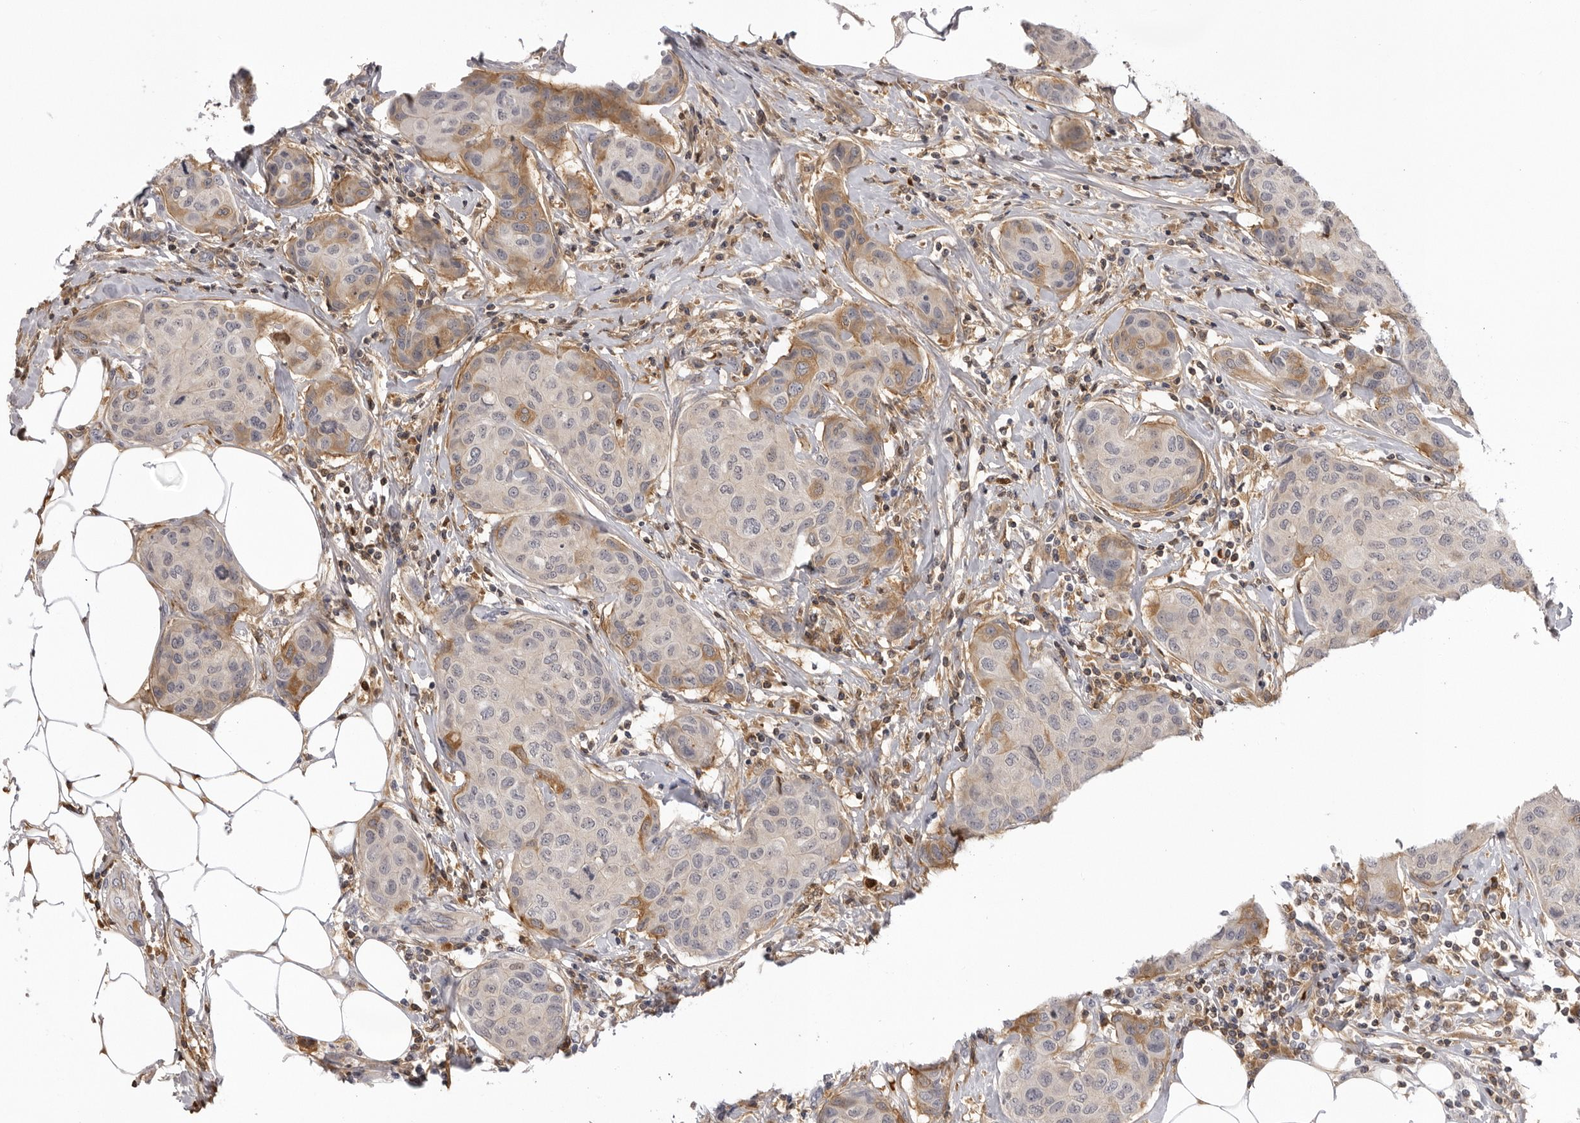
{"staining": {"intensity": "moderate", "quantity": "<25%", "location": "cytoplasmic/membranous"}, "tissue": "breast cancer", "cell_type": "Tumor cells", "image_type": "cancer", "snomed": [{"axis": "morphology", "description": "Duct carcinoma"}, {"axis": "topography", "description": "Breast"}], "caption": "Immunohistochemical staining of human breast cancer reveals low levels of moderate cytoplasmic/membranous protein staining in approximately <25% of tumor cells.", "gene": "PLEKHF2", "patient": {"sex": "female", "age": 80}}